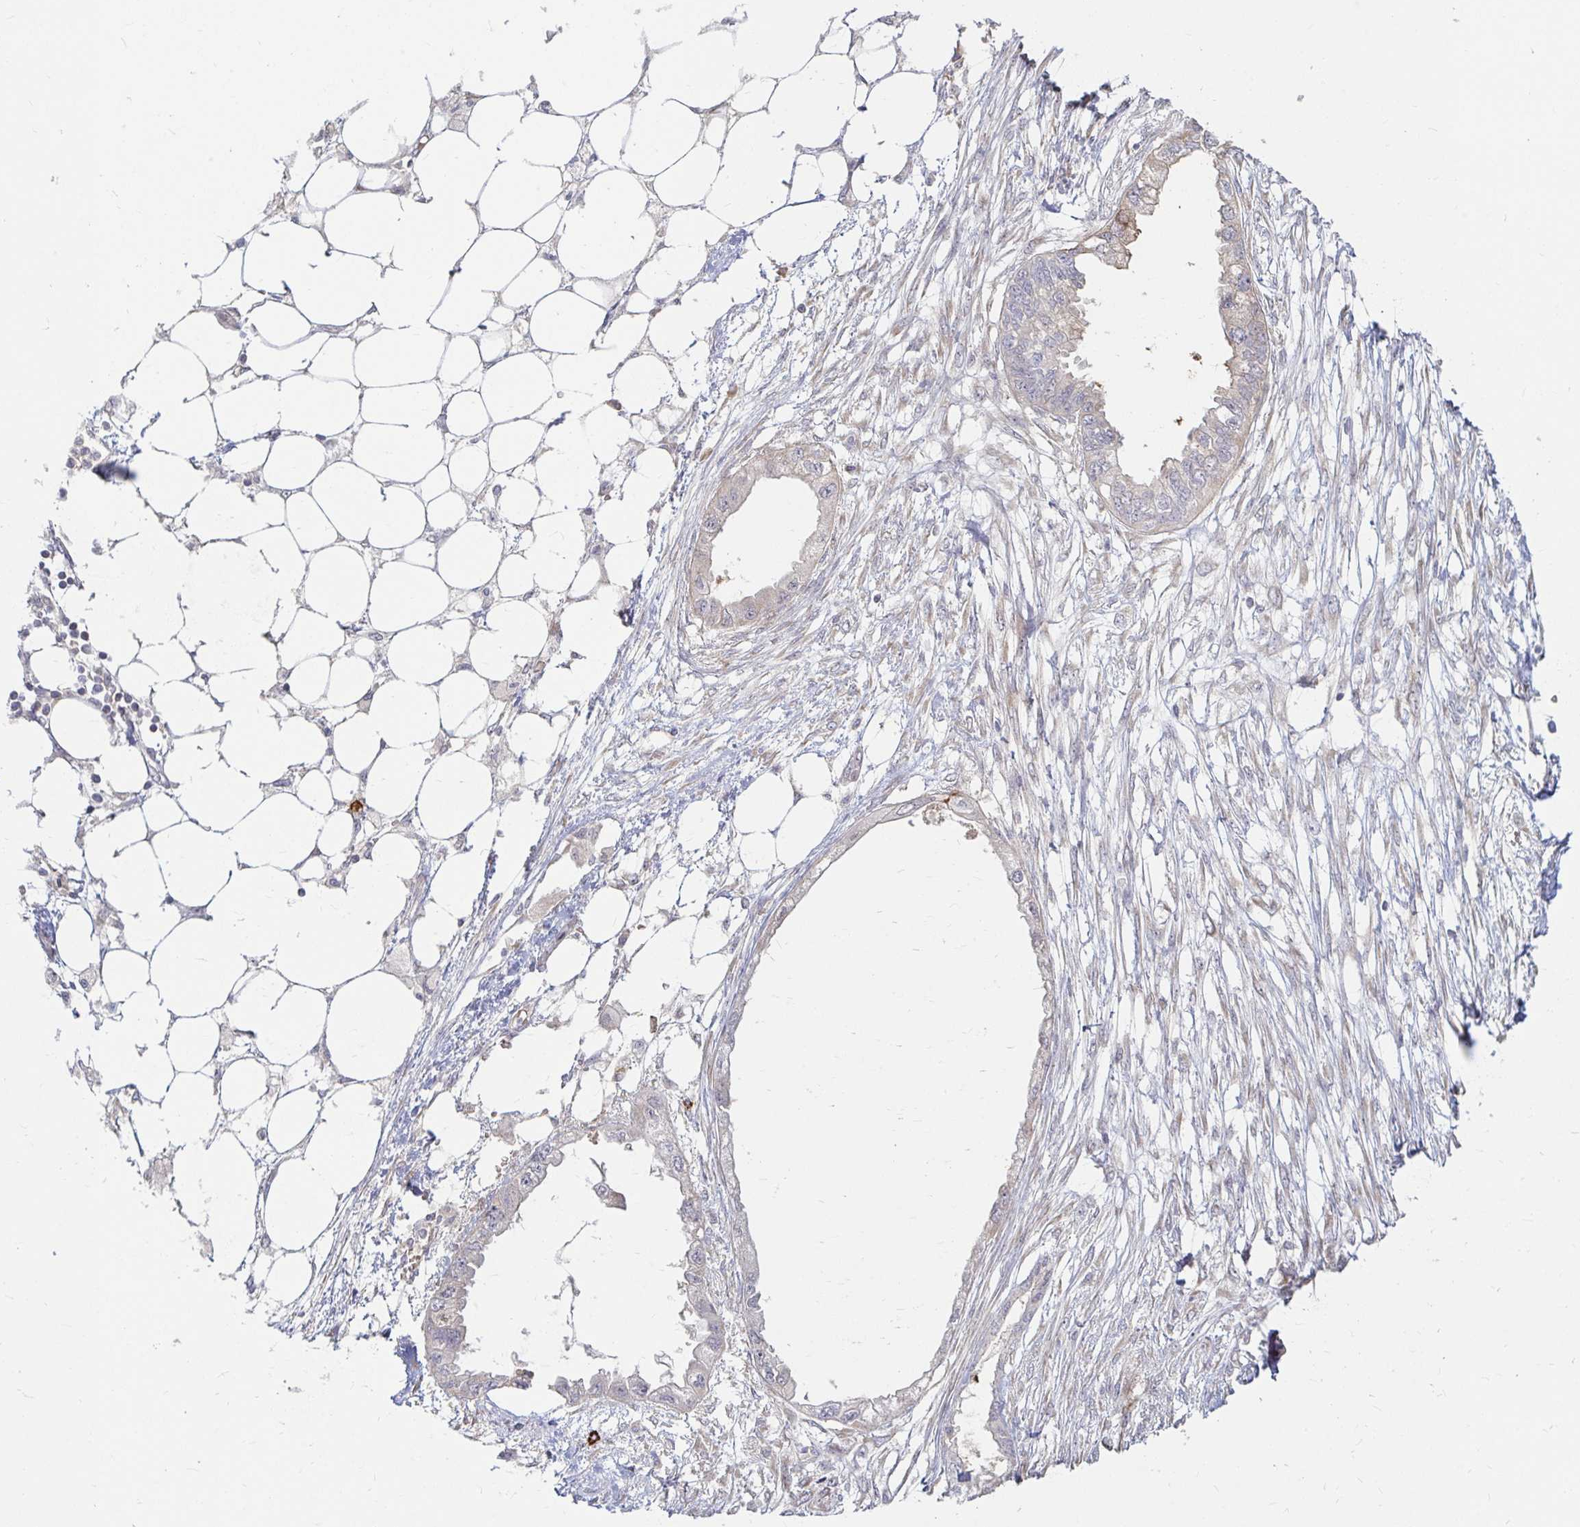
{"staining": {"intensity": "negative", "quantity": "none", "location": "none"}, "tissue": "endometrial cancer", "cell_type": "Tumor cells", "image_type": "cancer", "snomed": [{"axis": "morphology", "description": "Adenocarcinoma, NOS"}, {"axis": "morphology", "description": "Adenocarcinoma, metastatic, NOS"}, {"axis": "topography", "description": "Adipose tissue"}, {"axis": "topography", "description": "Endometrium"}], "caption": "Photomicrograph shows no significant protein expression in tumor cells of endometrial cancer (adenocarcinoma).", "gene": "CAST", "patient": {"sex": "female", "age": 67}}